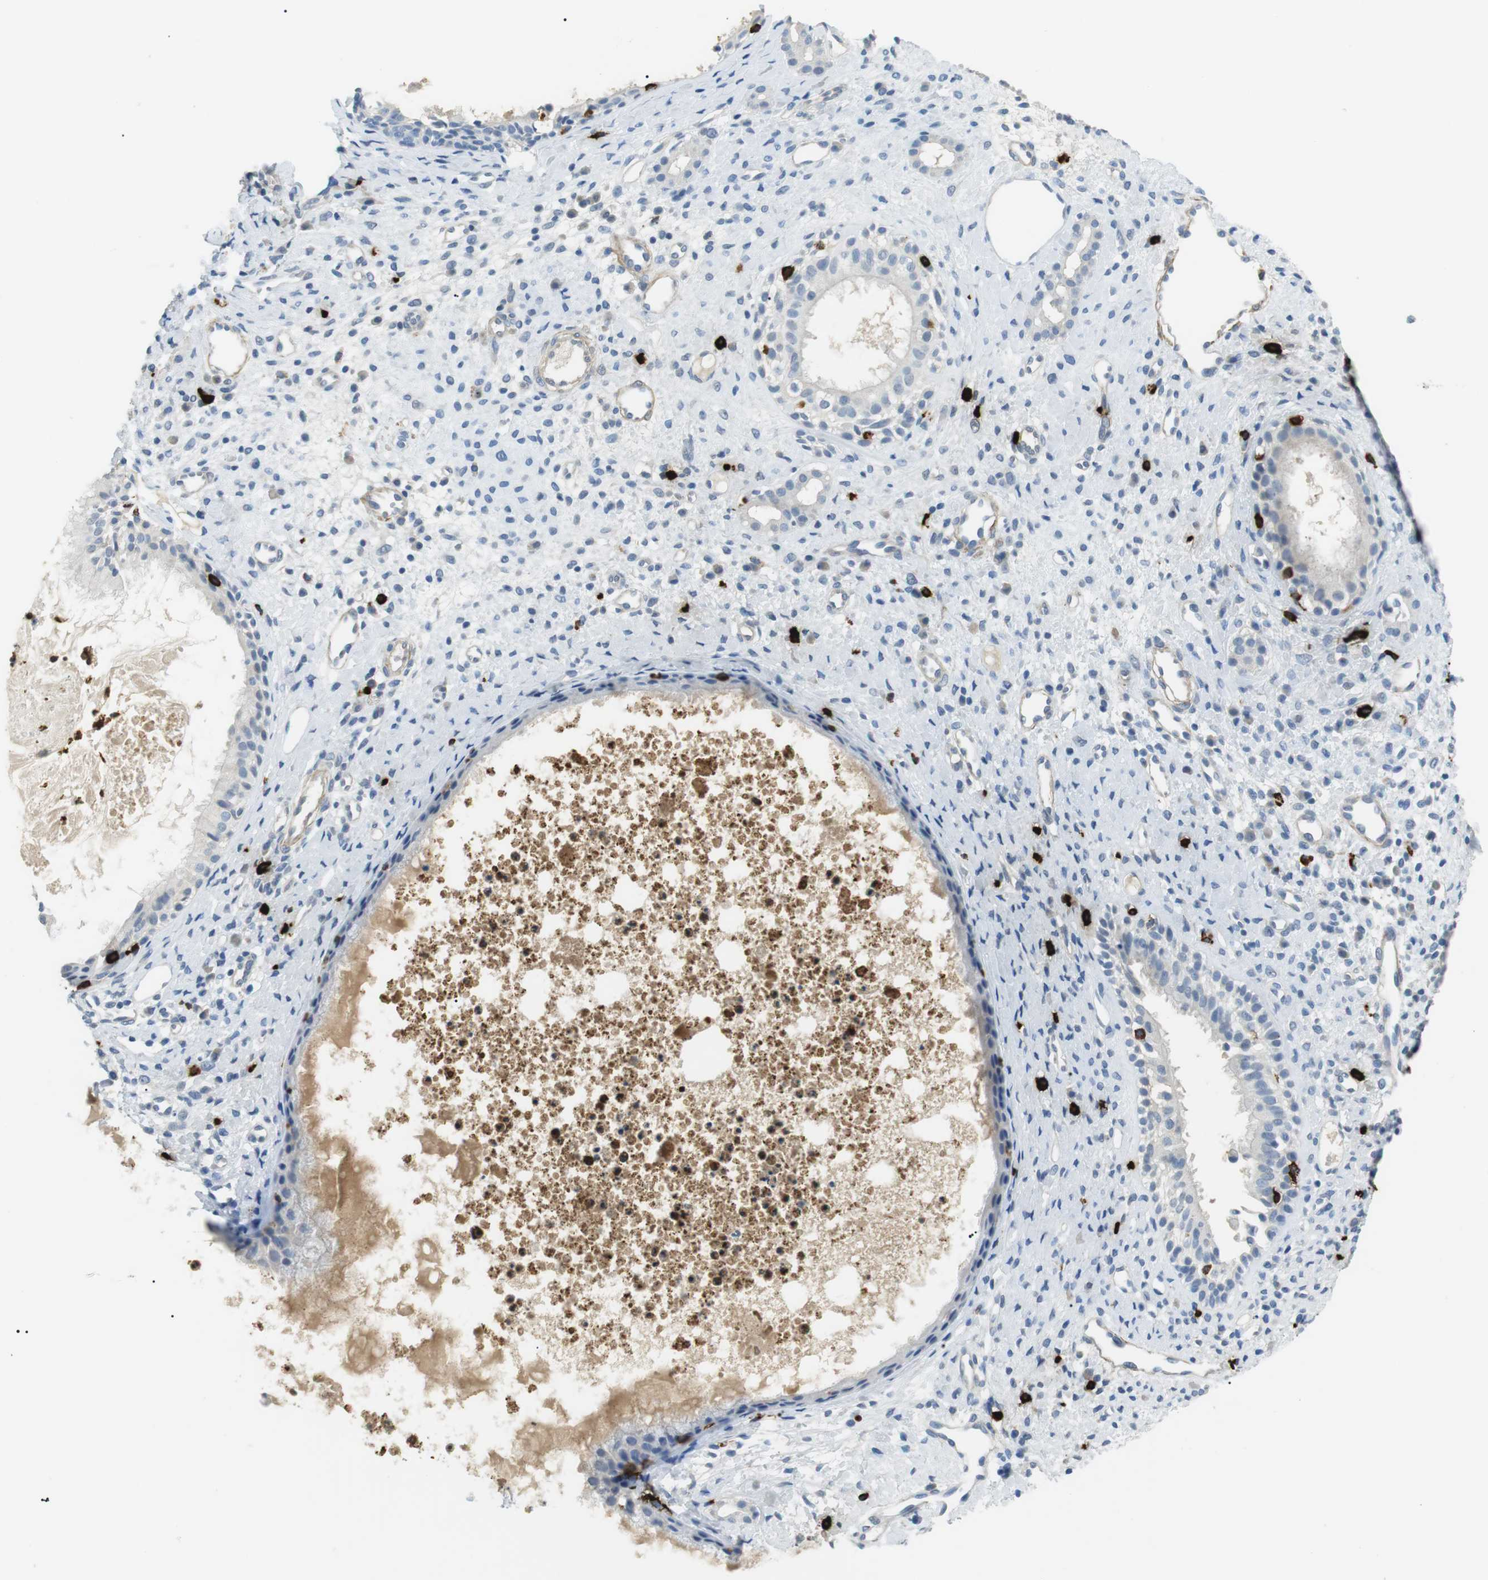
{"staining": {"intensity": "negative", "quantity": "none", "location": "none"}, "tissue": "nasopharynx", "cell_type": "Respiratory epithelial cells", "image_type": "normal", "snomed": [{"axis": "morphology", "description": "Normal tissue, NOS"}, {"axis": "topography", "description": "Nasopharynx"}], "caption": "An image of nasopharynx stained for a protein displays no brown staining in respiratory epithelial cells.", "gene": "GZMM", "patient": {"sex": "male", "age": 22}}